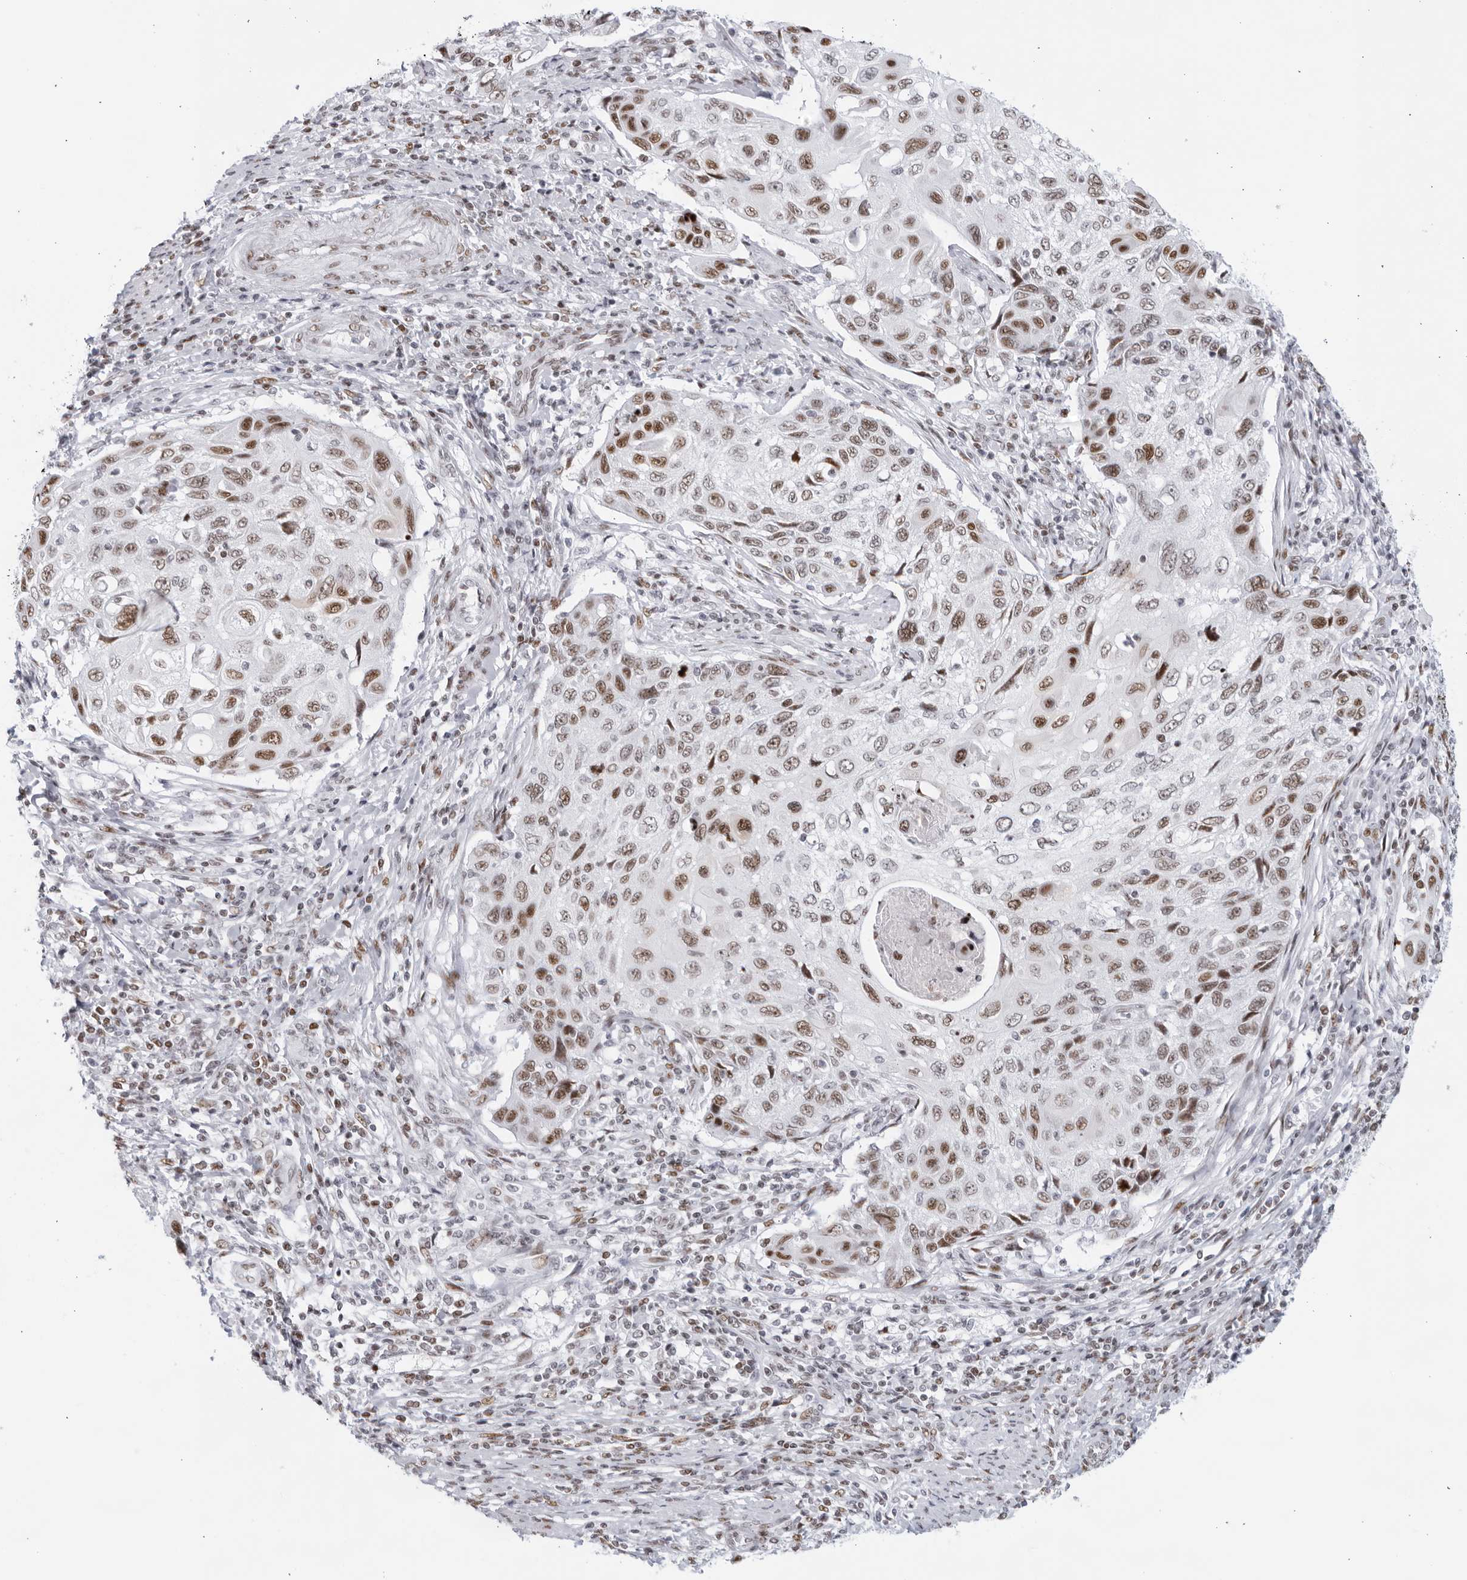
{"staining": {"intensity": "moderate", "quantity": ">75%", "location": "nuclear"}, "tissue": "cervical cancer", "cell_type": "Tumor cells", "image_type": "cancer", "snomed": [{"axis": "morphology", "description": "Squamous cell carcinoma, NOS"}, {"axis": "topography", "description": "Cervix"}], "caption": "IHC micrograph of neoplastic tissue: human cervical cancer stained using IHC displays medium levels of moderate protein expression localized specifically in the nuclear of tumor cells, appearing as a nuclear brown color.", "gene": "HP1BP3", "patient": {"sex": "female", "age": 70}}